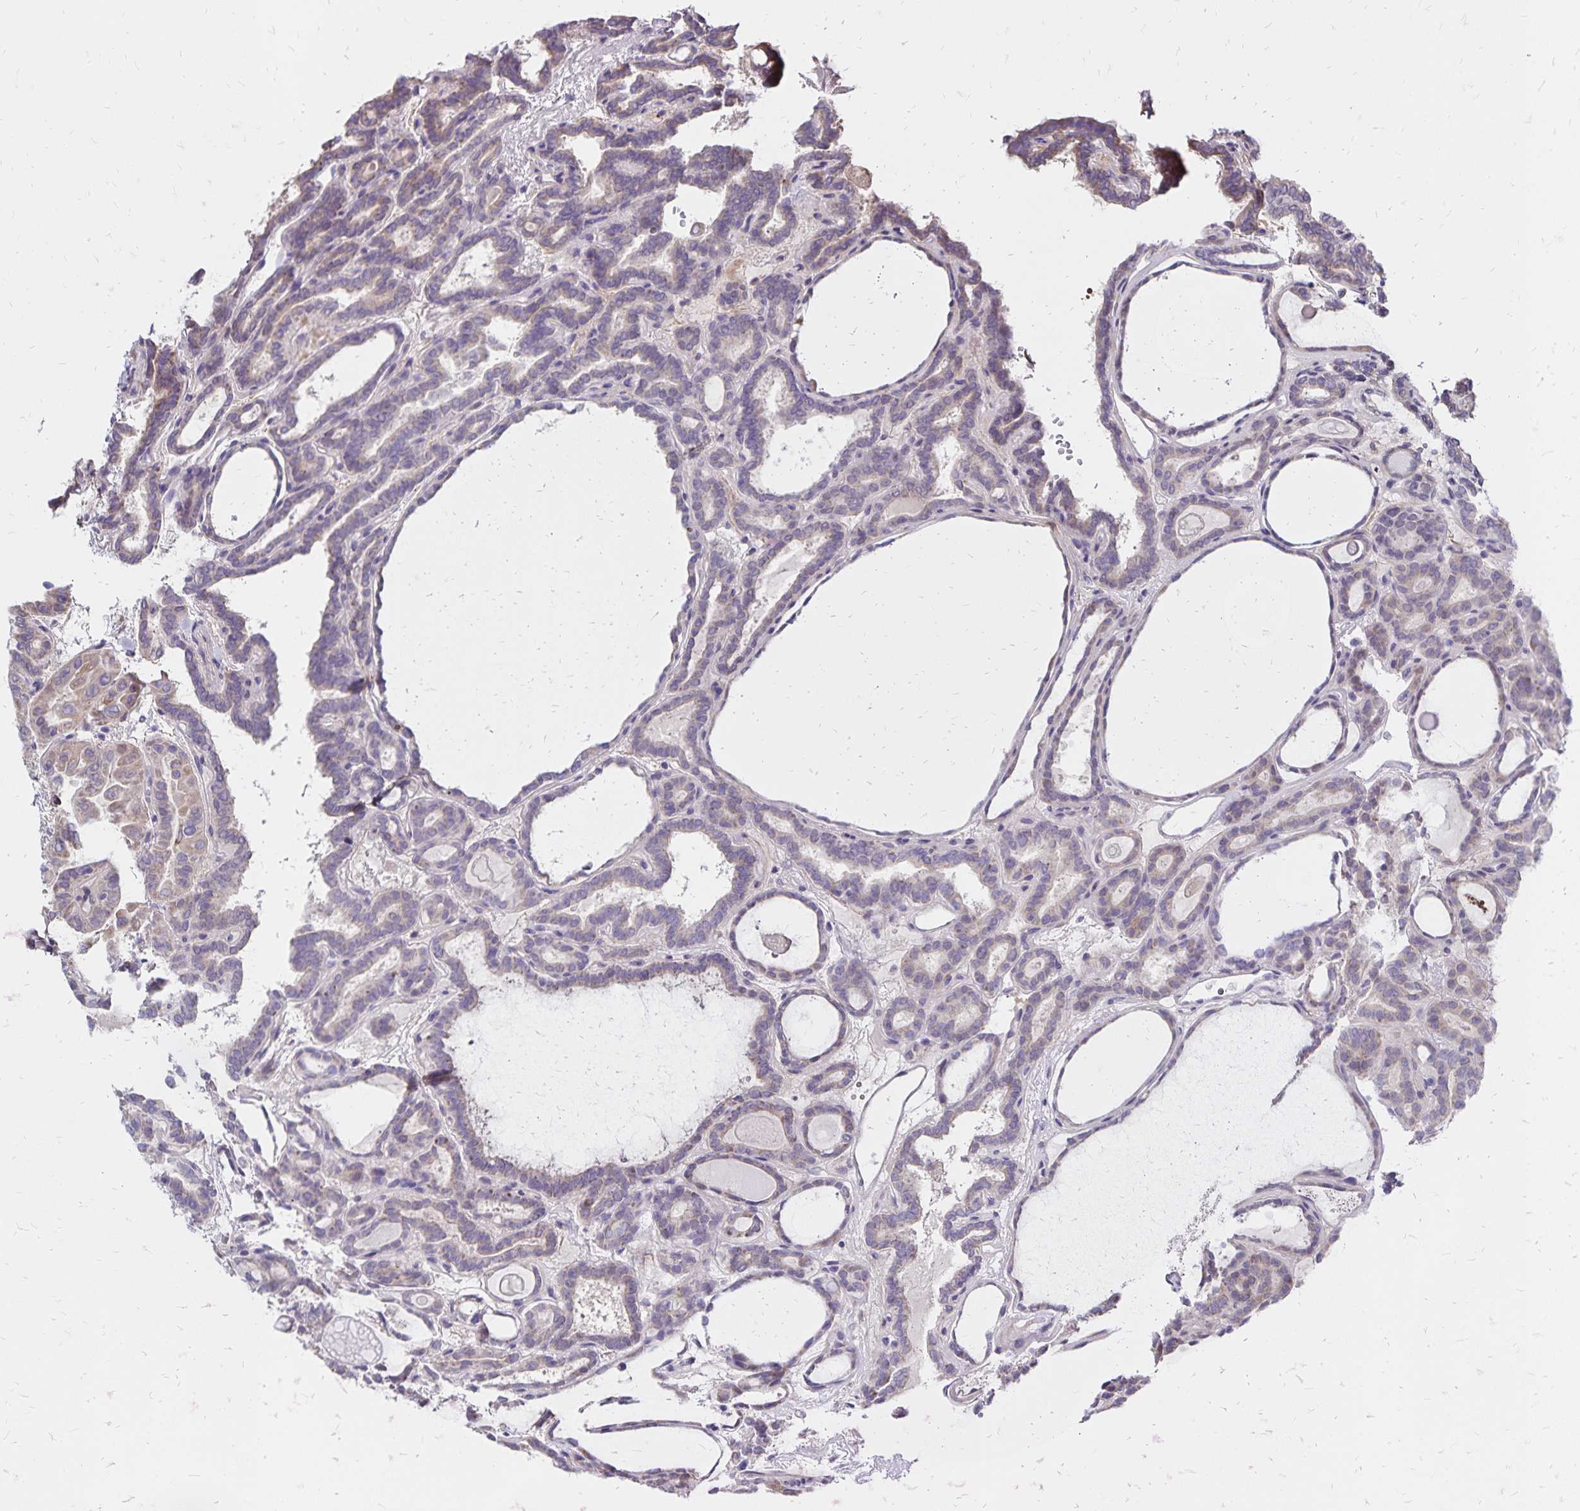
{"staining": {"intensity": "weak", "quantity": "25%-75%", "location": "cytoplasmic/membranous"}, "tissue": "thyroid cancer", "cell_type": "Tumor cells", "image_type": "cancer", "snomed": [{"axis": "morphology", "description": "Papillary adenocarcinoma, NOS"}, {"axis": "topography", "description": "Thyroid gland"}], "caption": "This micrograph exhibits immunohistochemistry (IHC) staining of papillary adenocarcinoma (thyroid), with low weak cytoplasmic/membranous expression in about 25%-75% of tumor cells.", "gene": "NAGPA", "patient": {"sex": "female", "age": 46}}